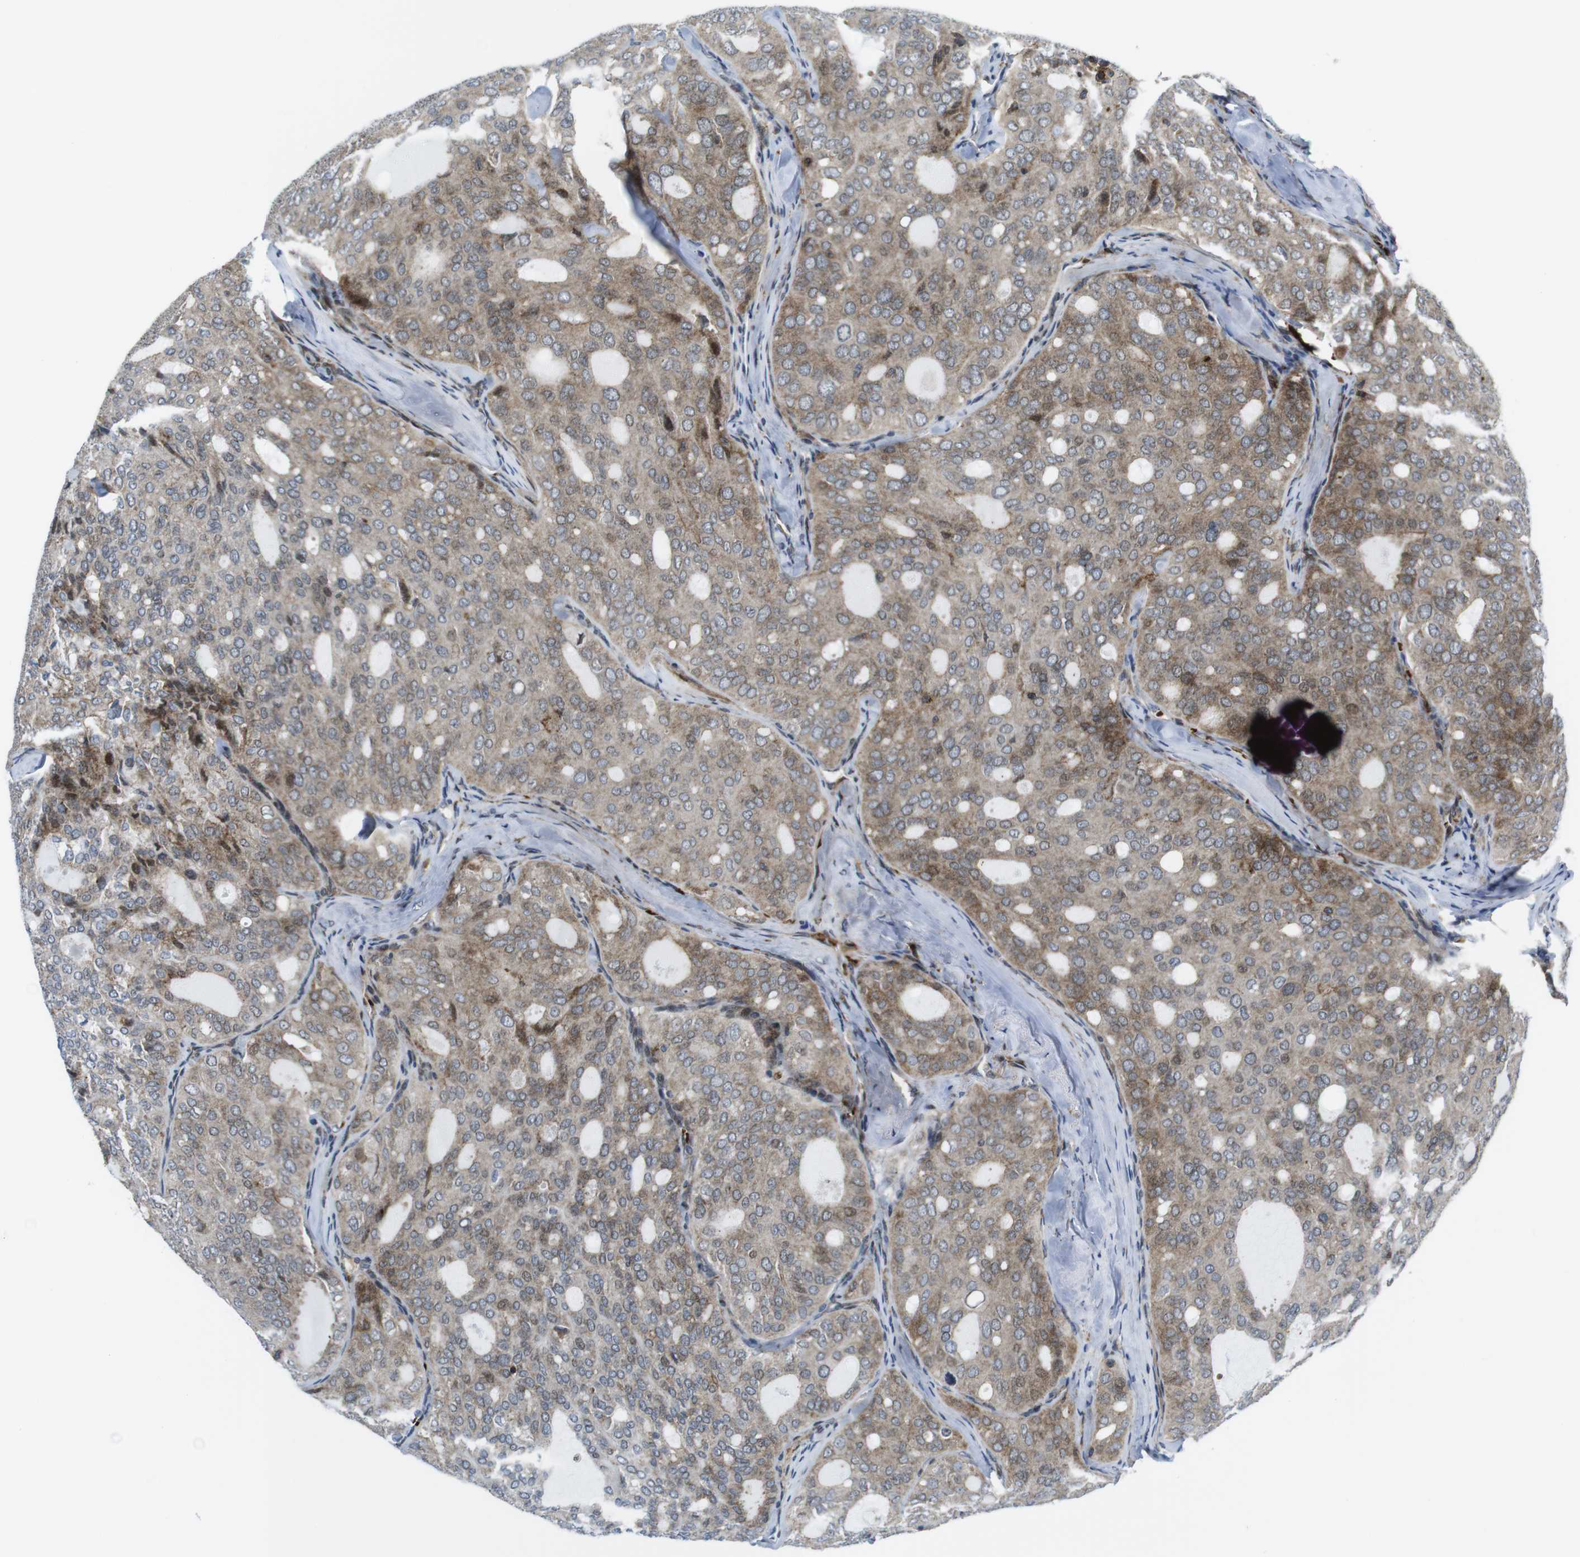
{"staining": {"intensity": "weak", "quantity": ">75%", "location": "cytoplasmic/membranous"}, "tissue": "thyroid cancer", "cell_type": "Tumor cells", "image_type": "cancer", "snomed": [{"axis": "morphology", "description": "Follicular adenoma carcinoma, NOS"}, {"axis": "topography", "description": "Thyroid gland"}], "caption": "Protein expression analysis of human thyroid follicular adenoma carcinoma reveals weak cytoplasmic/membranous expression in approximately >75% of tumor cells. Using DAB (brown) and hematoxylin (blue) stains, captured at high magnification using brightfield microscopy.", "gene": "CUL7", "patient": {"sex": "male", "age": 75}}